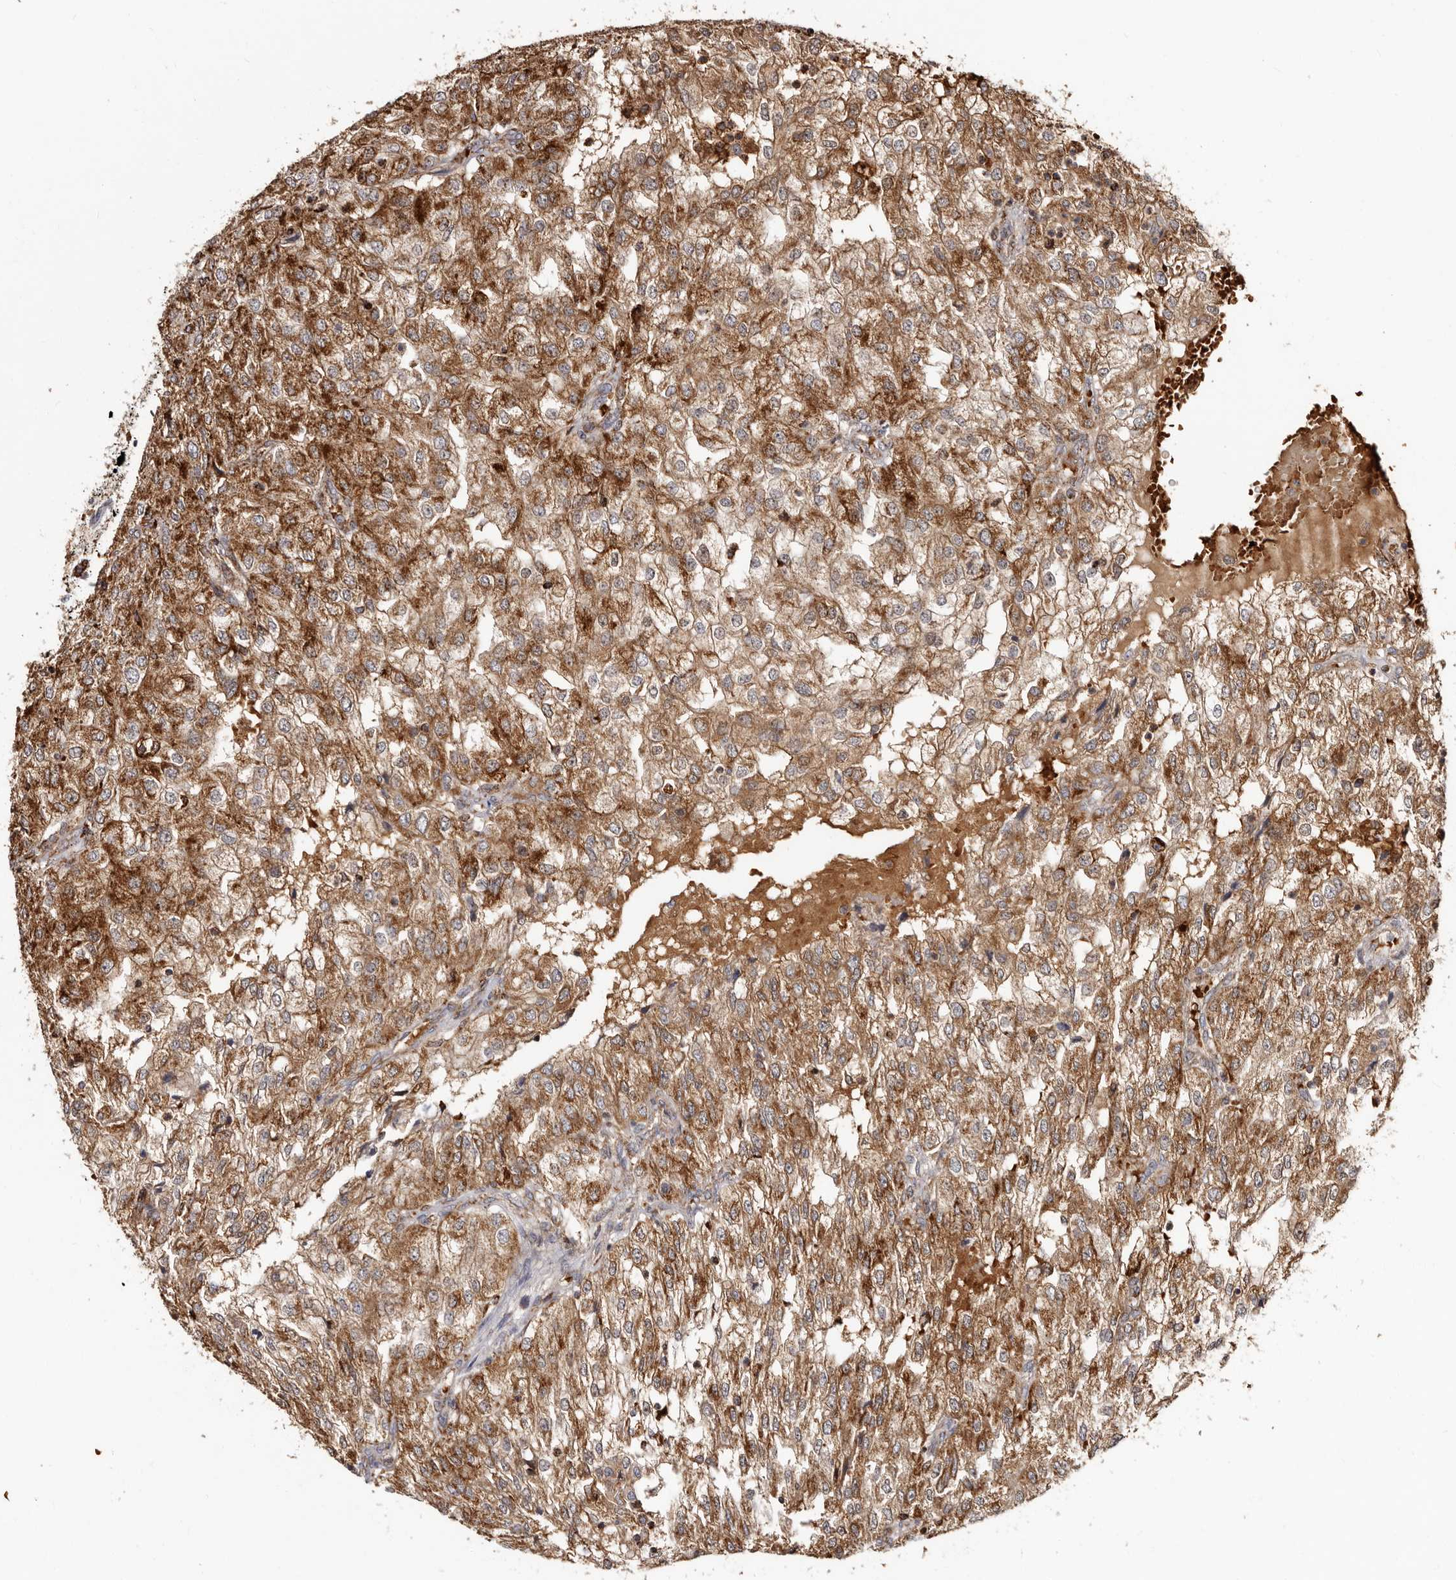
{"staining": {"intensity": "moderate", "quantity": ">75%", "location": "cytoplasmic/membranous"}, "tissue": "renal cancer", "cell_type": "Tumor cells", "image_type": "cancer", "snomed": [{"axis": "morphology", "description": "Adenocarcinoma, NOS"}, {"axis": "topography", "description": "Kidney"}], "caption": "Immunohistochemistry (IHC) staining of renal cancer (adenocarcinoma), which demonstrates medium levels of moderate cytoplasmic/membranous staining in about >75% of tumor cells indicating moderate cytoplasmic/membranous protein positivity. The staining was performed using DAB (brown) for protein detection and nuclei were counterstained in hematoxylin (blue).", "gene": "BAX", "patient": {"sex": "female", "age": 54}}